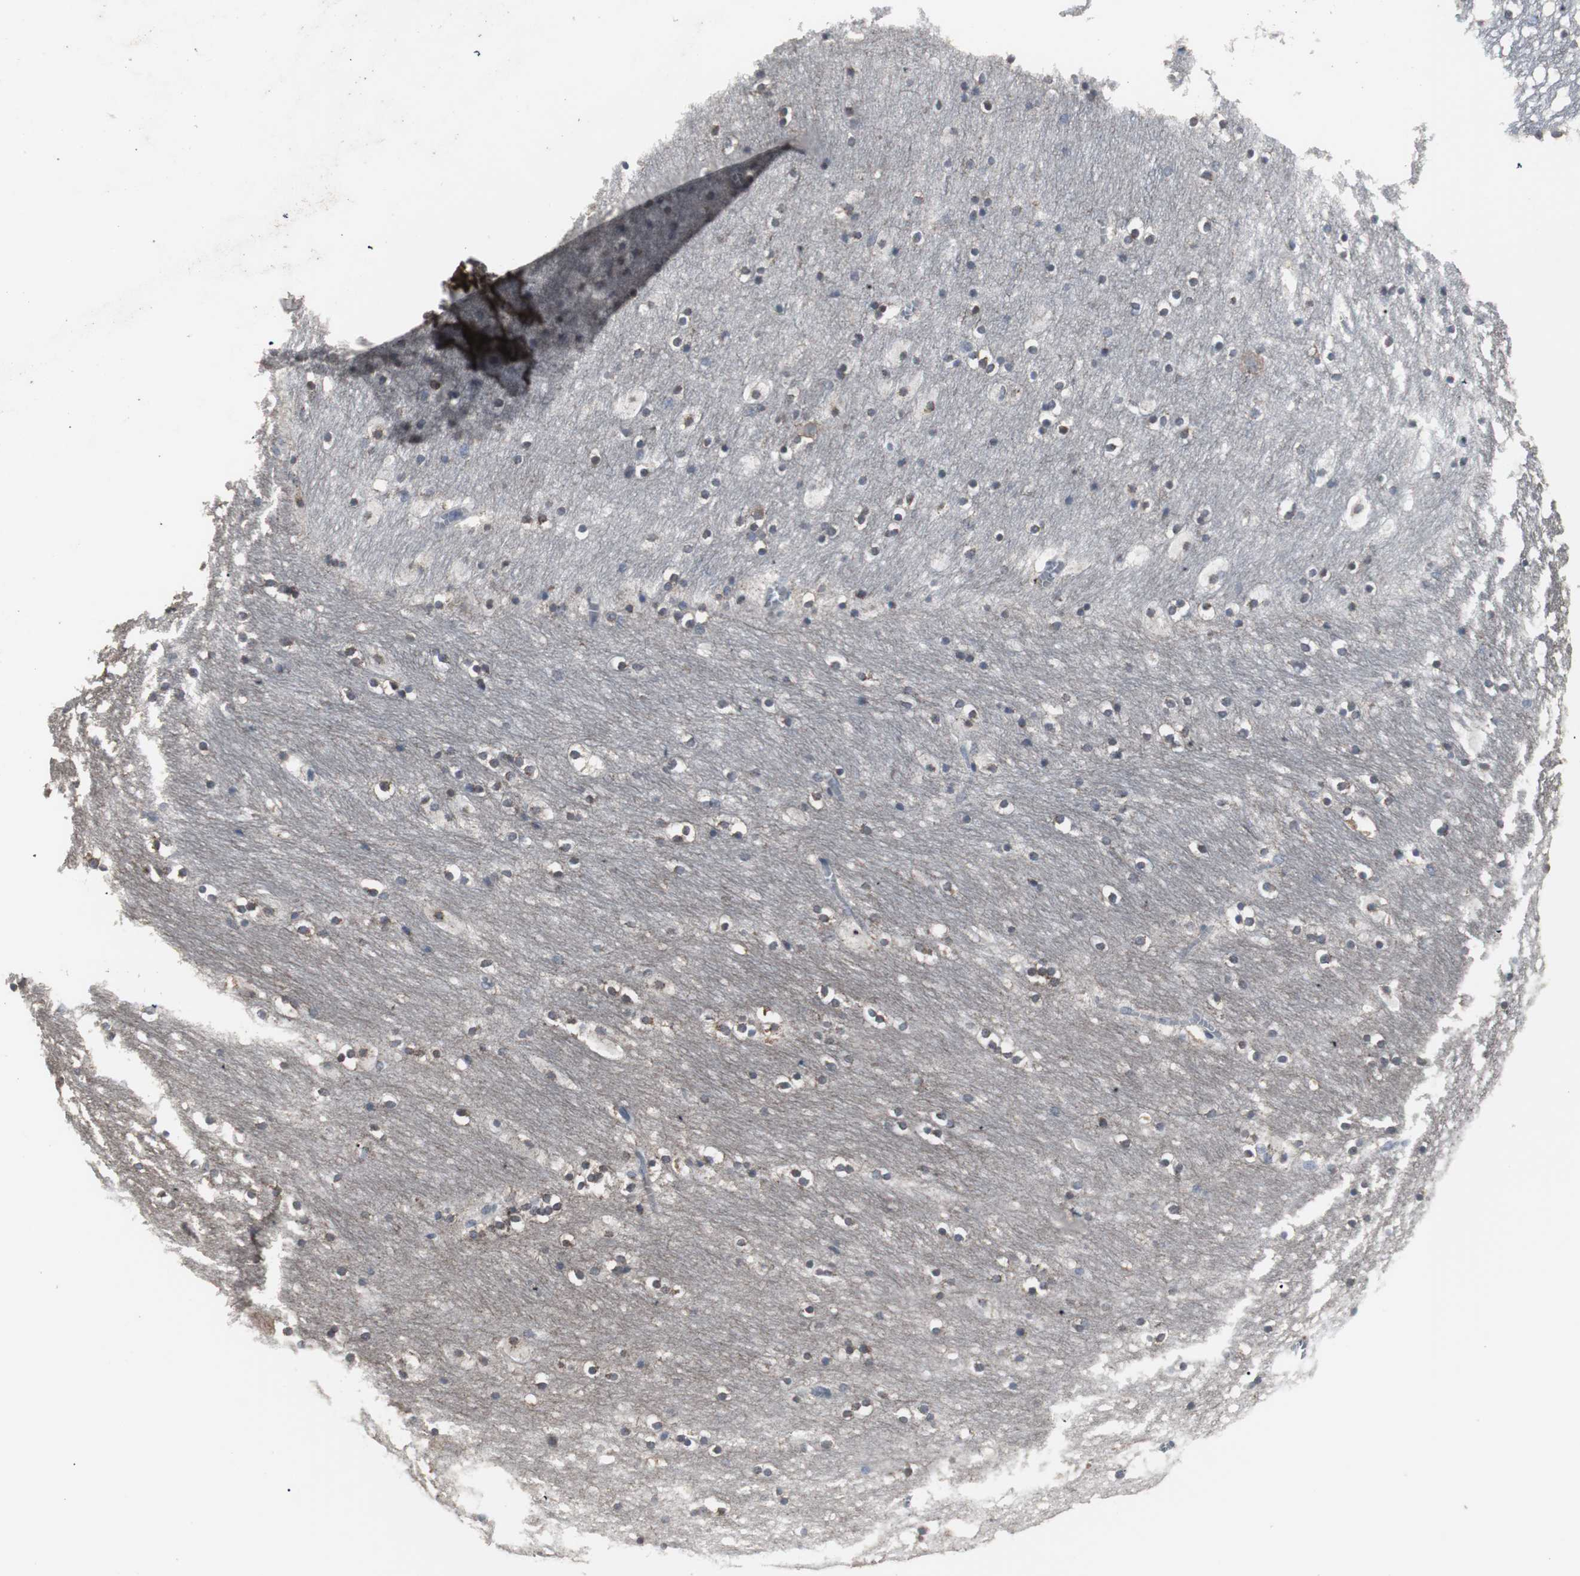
{"staining": {"intensity": "moderate", "quantity": "<25%", "location": "cytoplasmic/membranous"}, "tissue": "hippocampus", "cell_type": "Glial cells", "image_type": "normal", "snomed": [{"axis": "morphology", "description": "Normal tissue, NOS"}, {"axis": "topography", "description": "Hippocampus"}], "caption": "A photomicrograph of human hippocampus stained for a protein reveals moderate cytoplasmic/membranous brown staining in glial cells.", "gene": "ACAA1", "patient": {"sex": "male", "age": 45}}